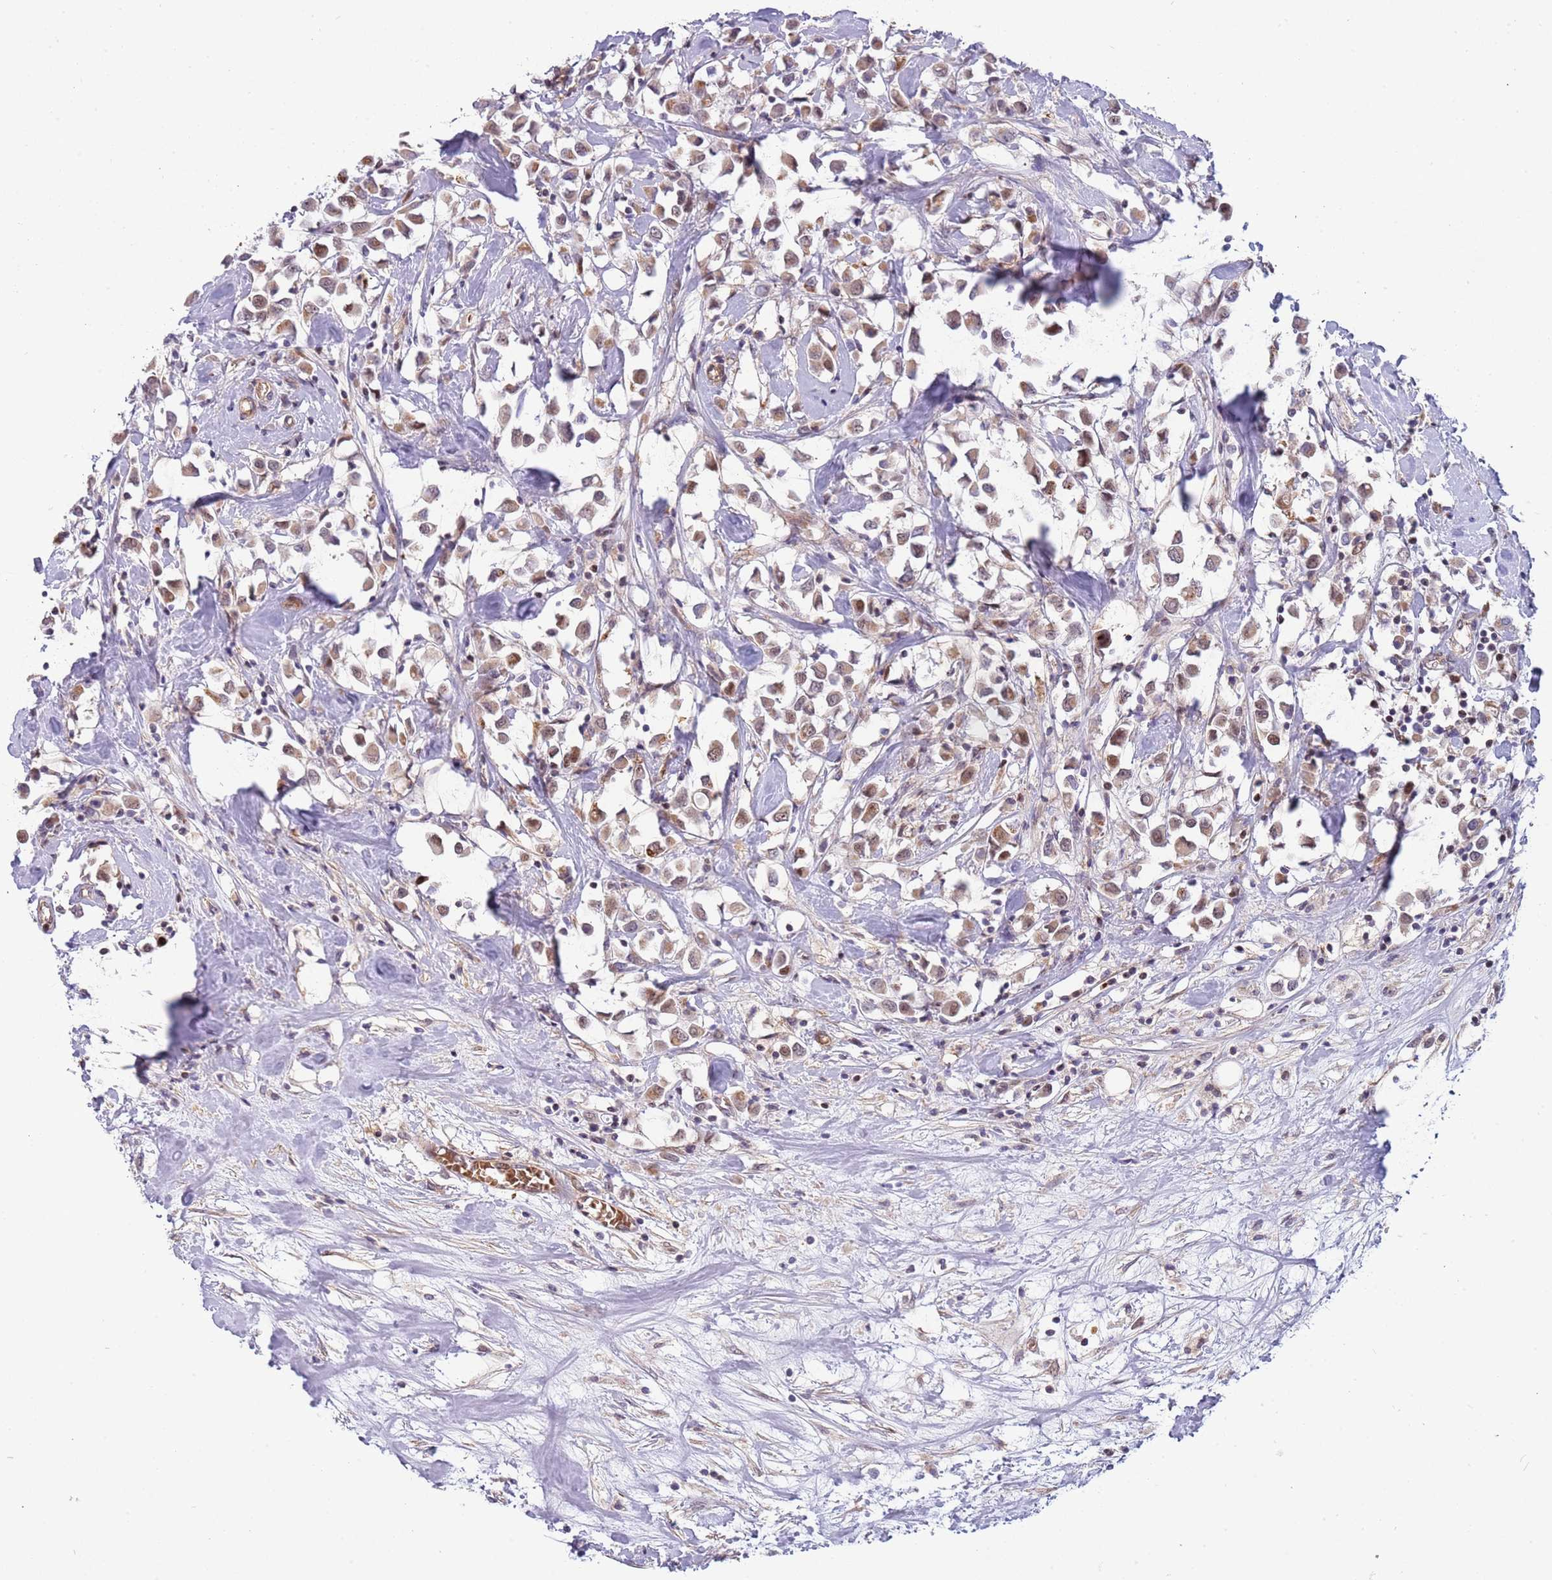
{"staining": {"intensity": "weak", "quantity": ">75%", "location": "cytoplasmic/membranous,nuclear"}, "tissue": "breast cancer", "cell_type": "Tumor cells", "image_type": "cancer", "snomed": [{"axis": "morphology", "description": "Duct carcinoma"}, {"axis": "topography", "description": "Breast"}], "caption": "A micrograph showing weak cytoplasmic/membranous and nuclear expression in about >75% of tumor cells in invasive ductal carcinoma (breast), as visualized by brown immunohistochemical staining.", "gene": "ITGB6", "patient": {"sex": "female", "age": 61}}